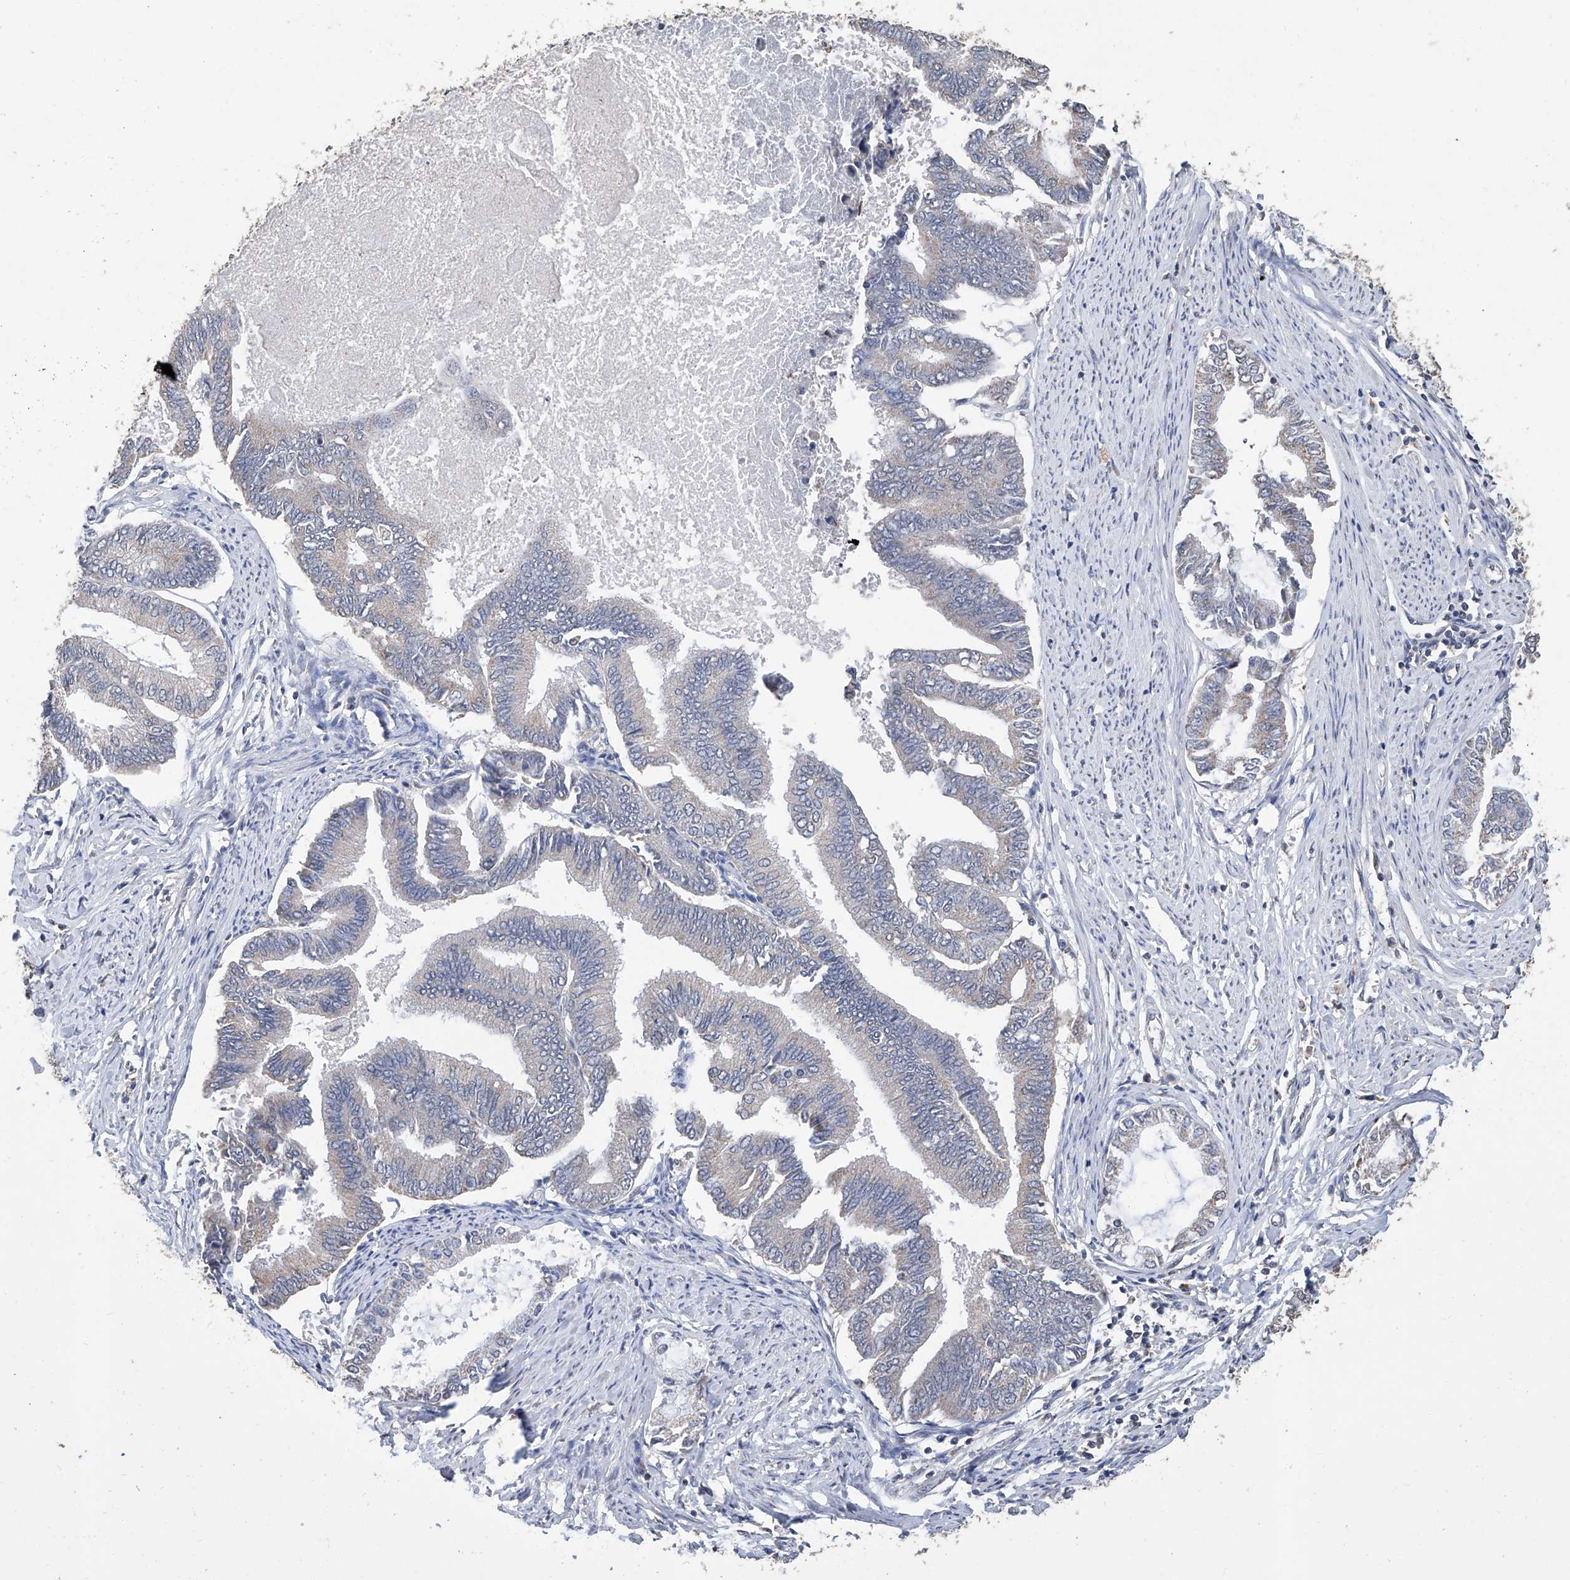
{"staining": {"intensity": "negative", "quantity": "none", "location": "none"}, "tissue": "endometrial cancer", "cell_type": "Tumor cells", "image_type": "cancer", "snomed": [{"axis": "morphology", "description": "Adenocarcinoma, NOS"}, {"axis": "topography", "description": "Endometrium"}], "caption": "There is no significant positivity in tumor cells of adenocarcinoma (endometrial).", "gene": "GPT", "patient": {"sex": "female", "age": 86}}